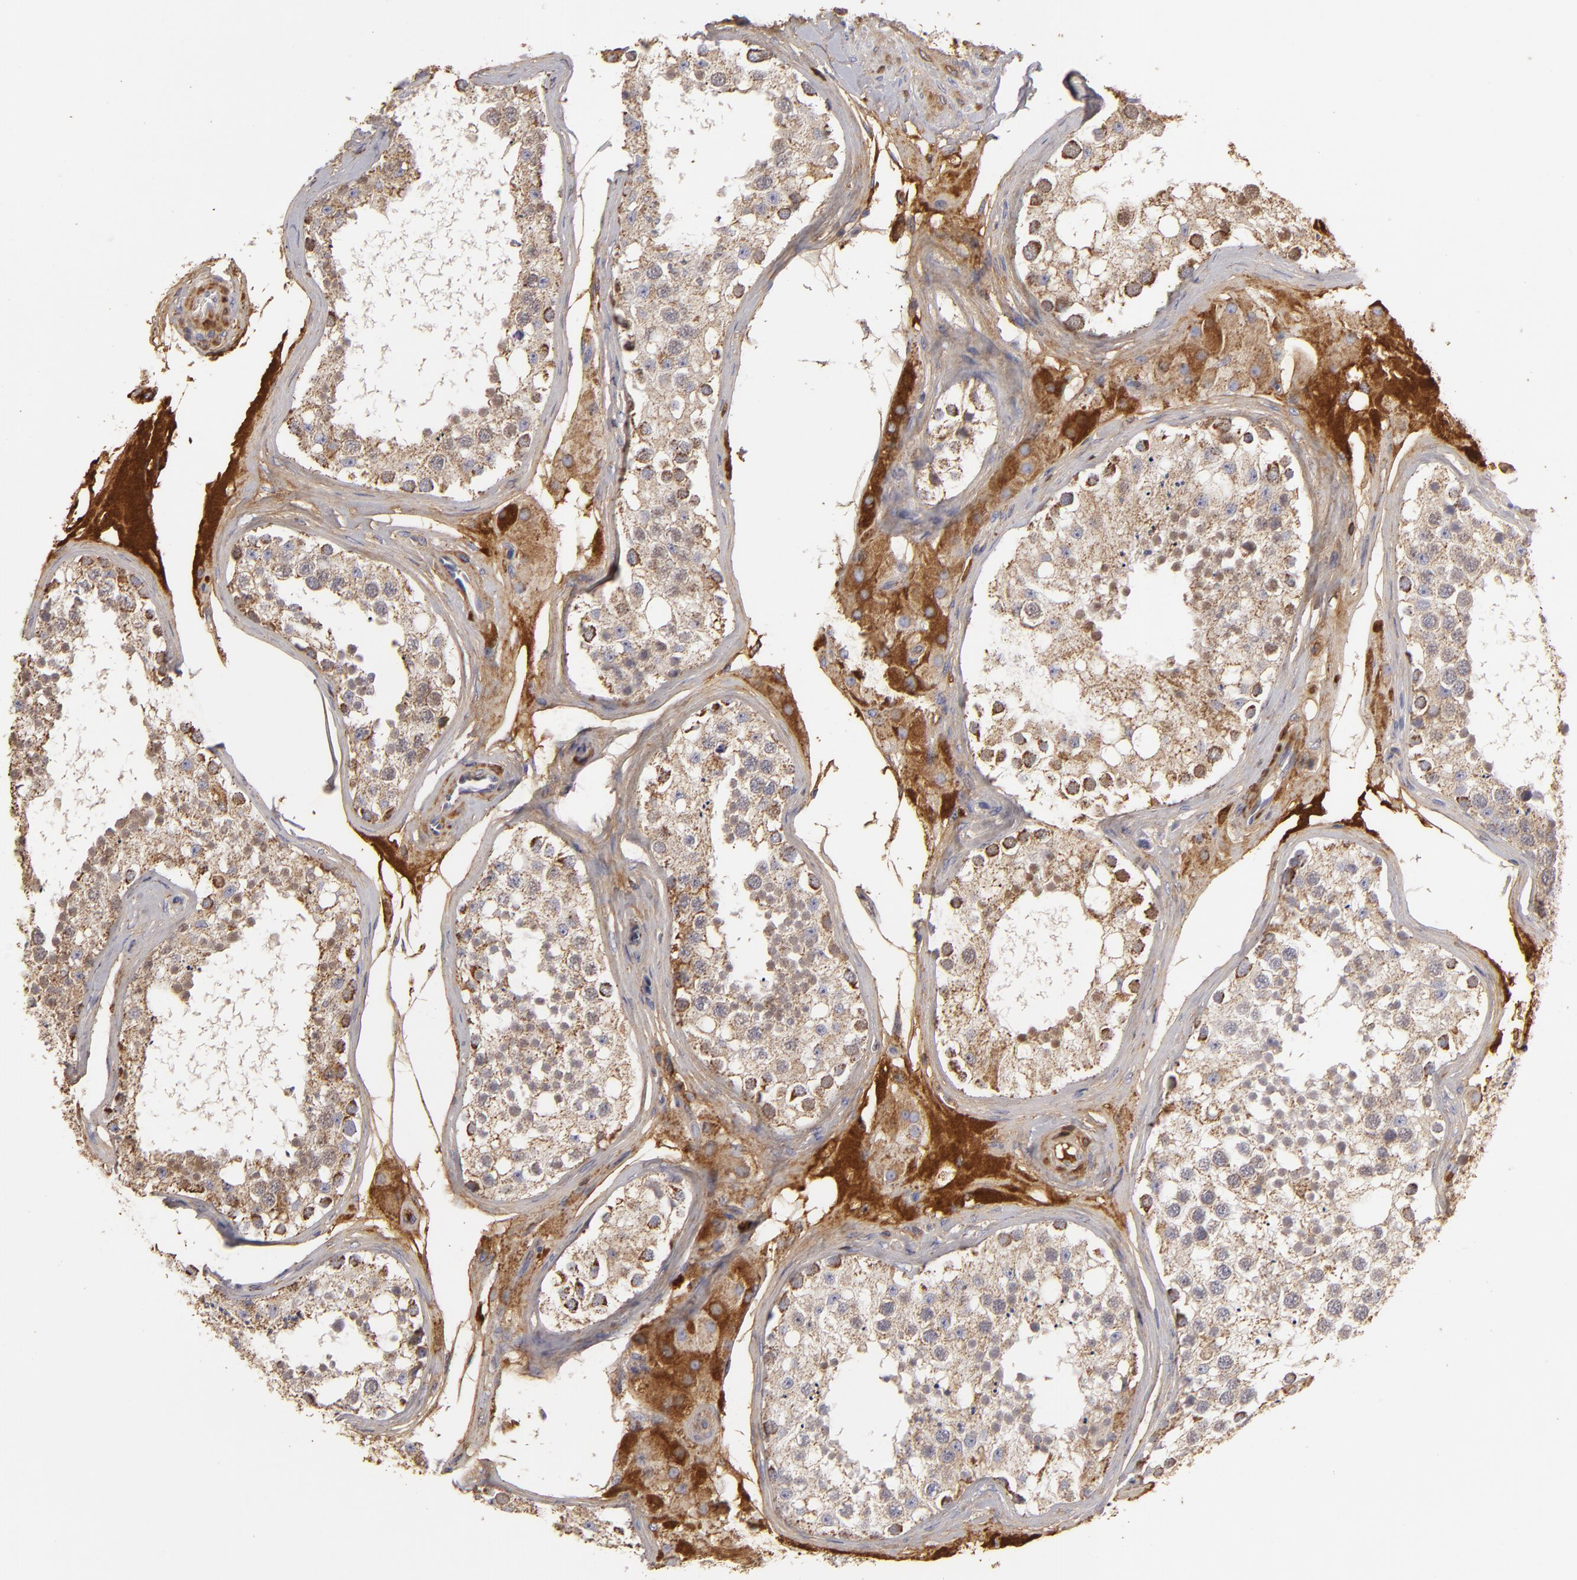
{"staining": {"intensity": "moderate", "quantity": "<25%", "location": "cytoplasmic/membranous"}, "tissue": "testis", "cell_type": "Cells in seminiferous ducts", "image_type": "normal", "snomed": [{"axis": "morphology", "description": "Normal tissue, NOS"}, {"axis": "topography", "description": "Testis"}], "caption": "Protein expression analysis of unremarkable human testis reveals moderate cytoplasmic/membranous expression in about <25% of cells in seminiferous ducts.", "gene": "CFB", "patient": {"sex": "male", "age": 68}}